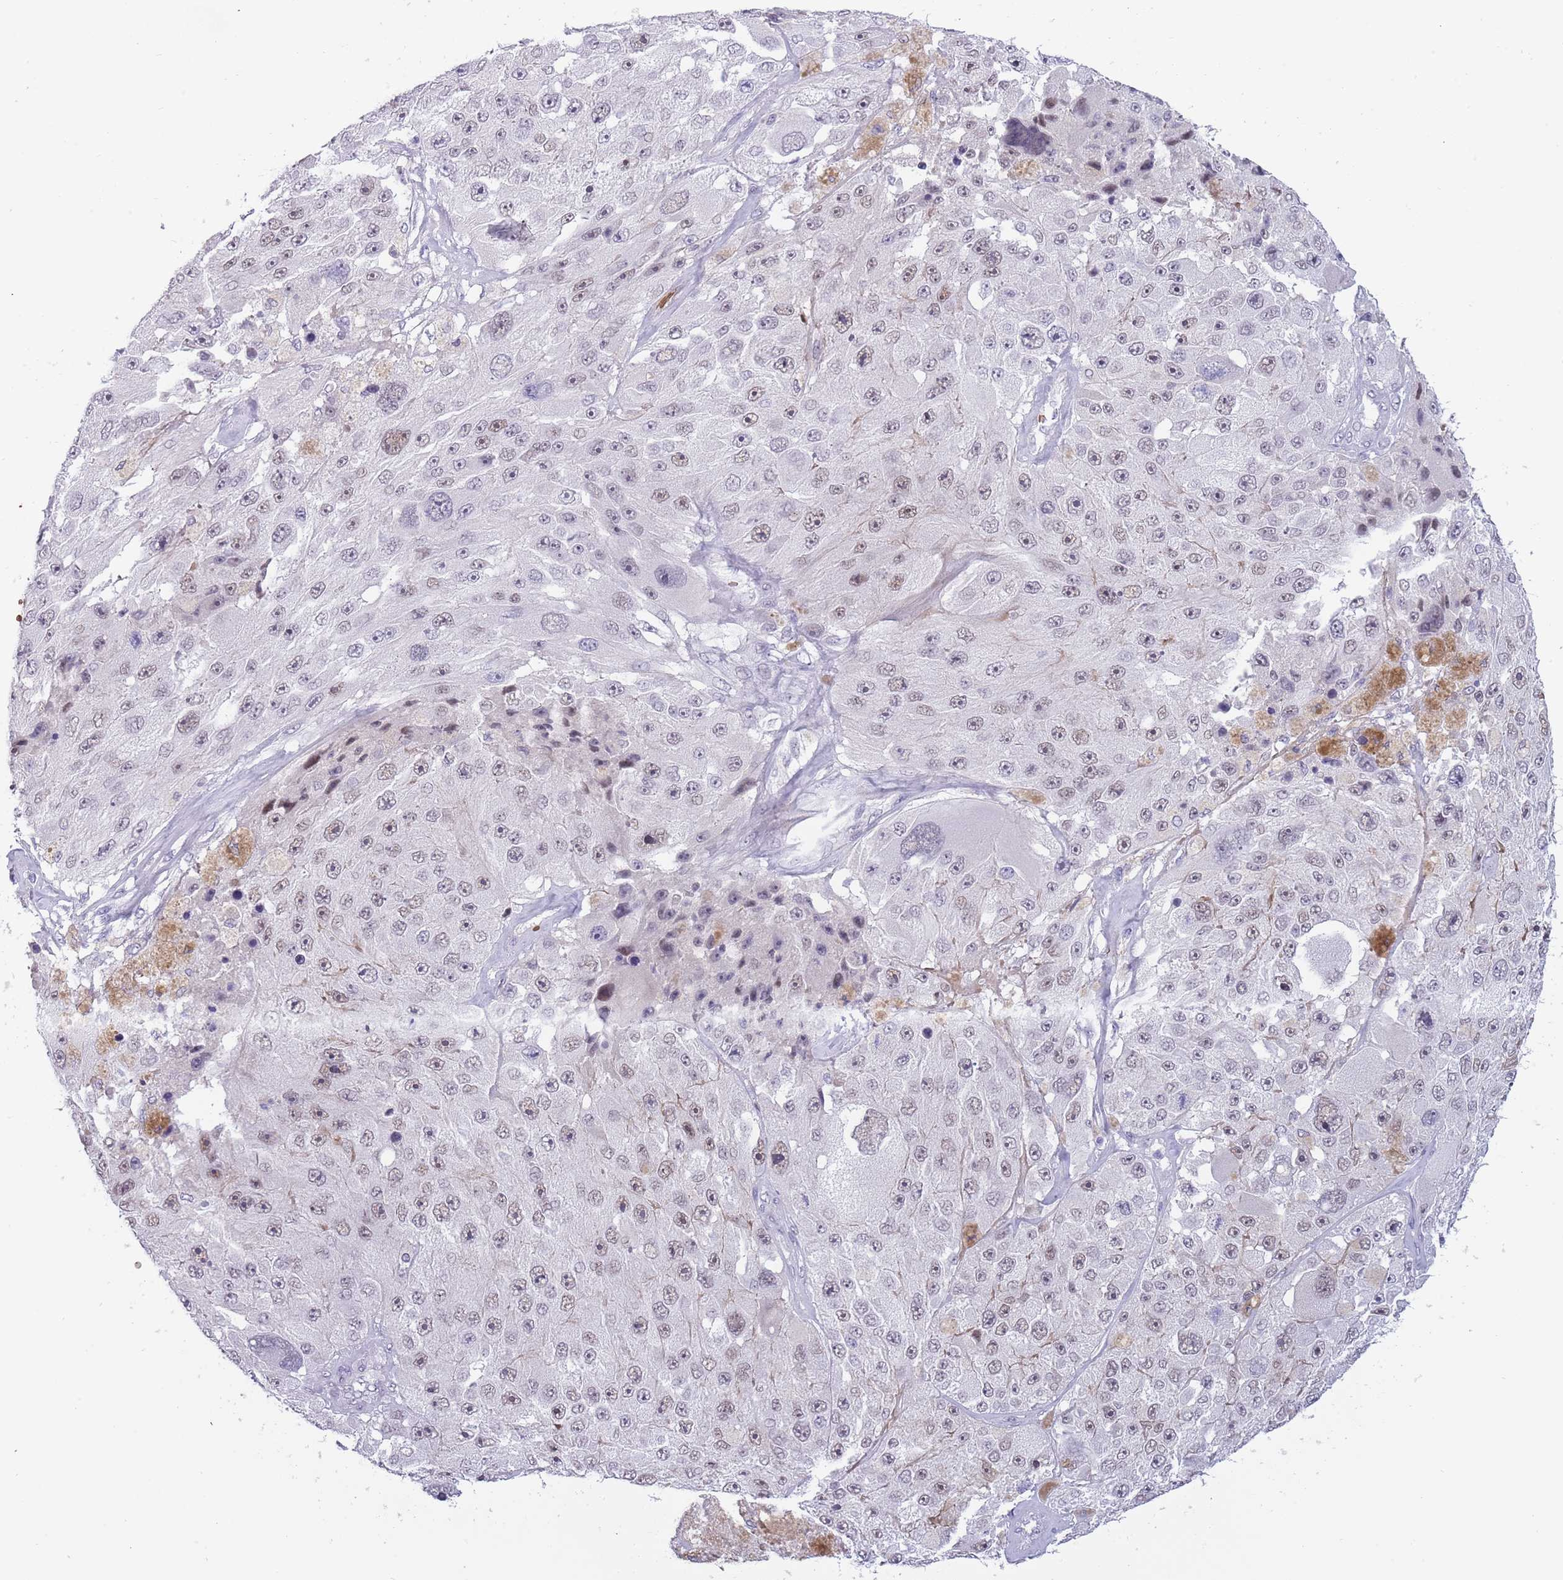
{"staining": {"intensity": "weak", "quantity": ">75%", "location": "nuclear"}, "tissue": "melanoma", "cell_type": "Tumor cells", "image_type": "cancer", "snomed": [{"axis": "morphology", "description": "Malignant melanoma, Metastatic site"}, {"axis": "topography", "description": "Lymph node"}], "caption": "Melanoma stained for a protein displays weak nuclear positivity in tumor cells.", "gene": "LYPD6B", "patient": {"sex": "male", "age": 62}}